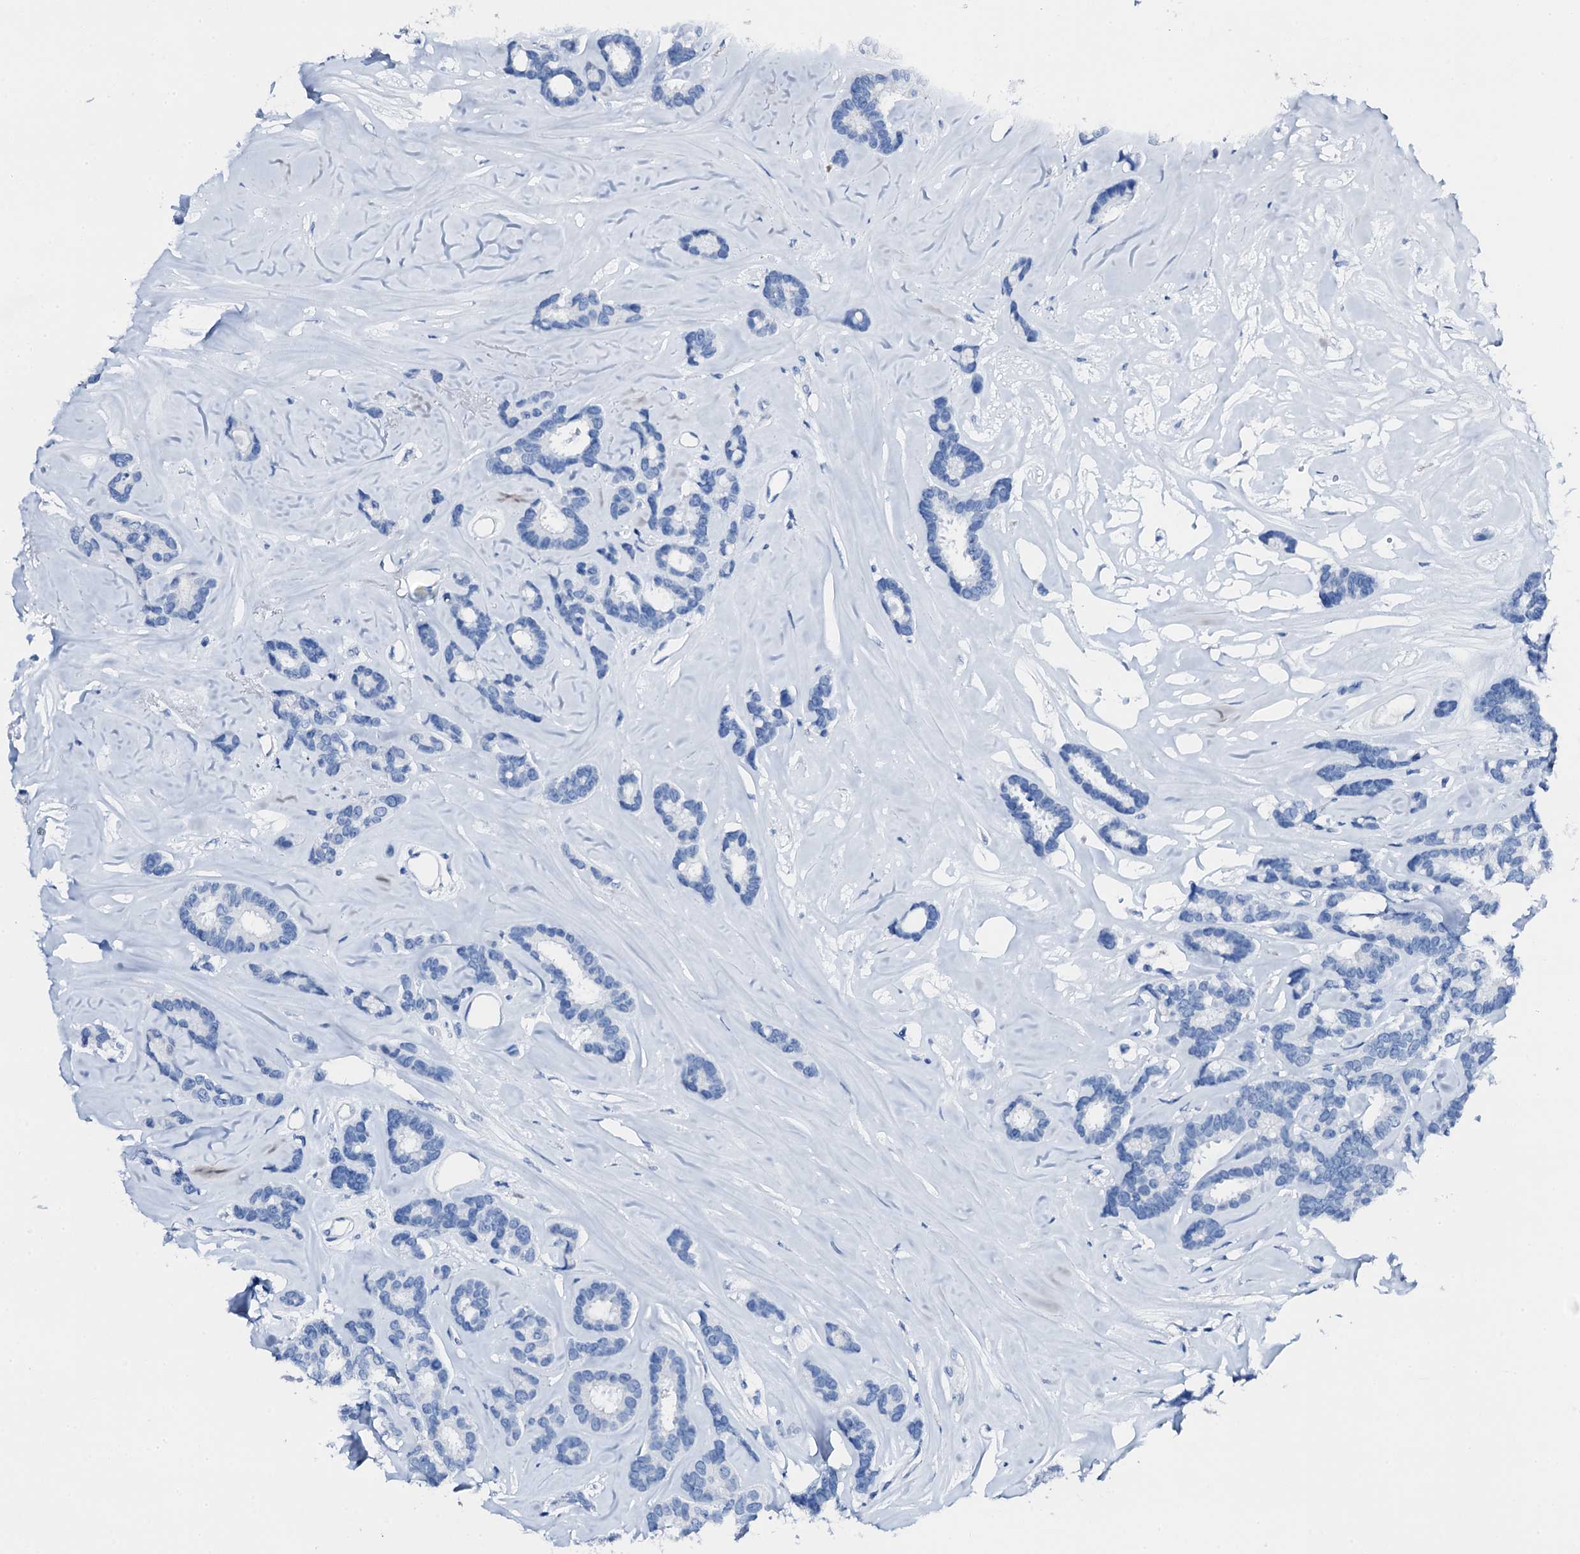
{"staining": {"intensity": "negative", "quantity": "none", "location": "none"}, "tissue": "breast cancer", "cell_type": "Tumor cells", "image_type": "cancer", "snomed": [{"axis": "morphology", "description": "Duct carcinoma"}, {"axis": "topography", "description": "Breast"}], "caption": "Tumor cells are negative for brown protein staining in breast cancer (intraductal carcinoma). (DAB (3,3'-diaminobenzidine) immunohistochemistry, high magnification).", "gene": "PTH", "patient": {"sex": "female", "age": 87}}